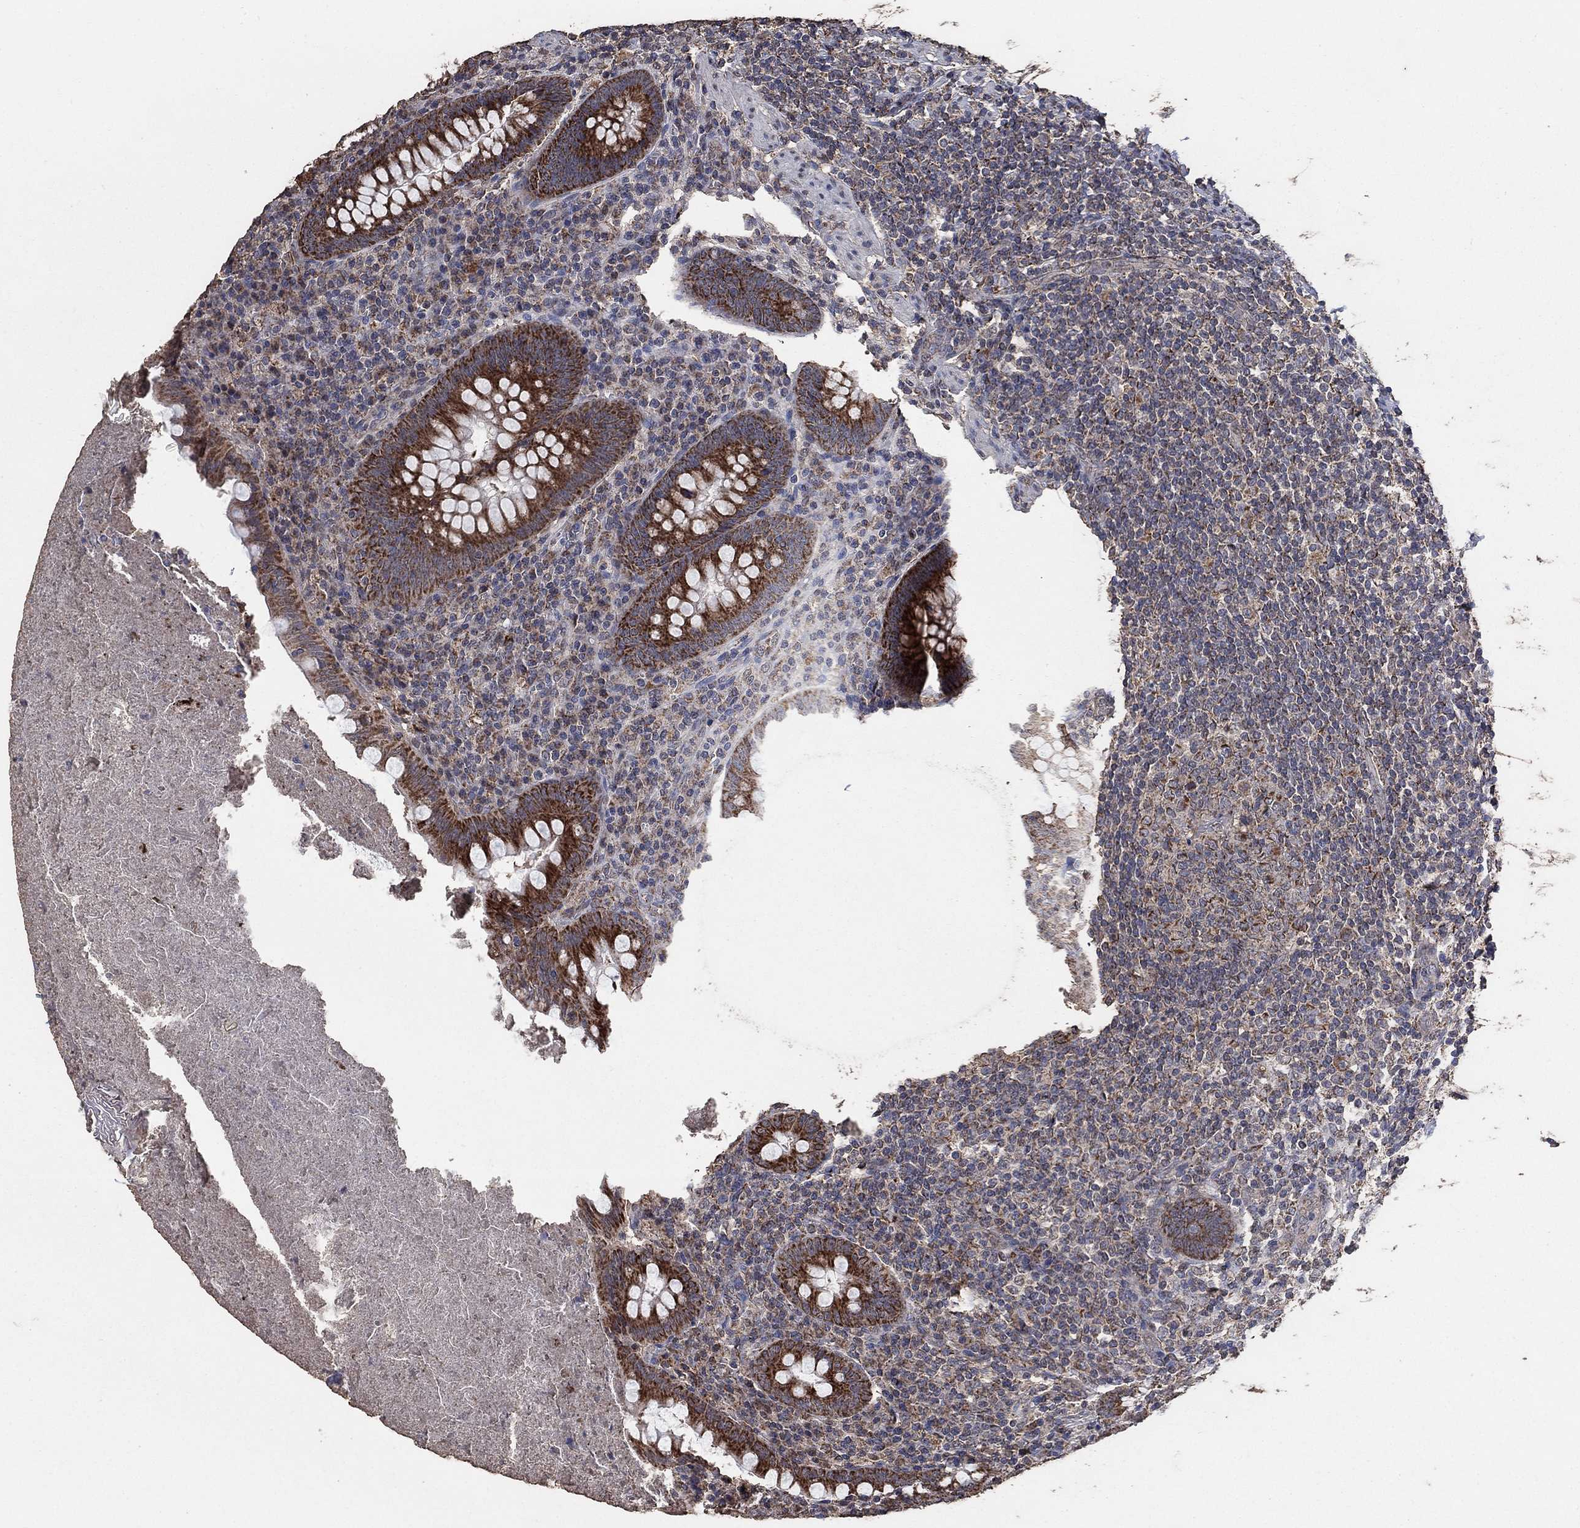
{"staining": {"intensity": "strong", "quantity": ">75%", "location": "cytoplasmic/membranous"}, "tissue": "appendix", "cell_type": "Glandular cells", "image_type": "normal", "snomed": [{"axis": "morphology", "description": "Normal tissue, NOS"}, {"axis": "topography", "description": "Appendix"}], "caption": "IHC histopathology image of benign appendix: appendix stained using IHC shows high levels of strong protein expression localized specifically in the cytoplasmic/membranous of glandular cells, appearing as a cytoplasmic/membranous brown color.", "gene": "MRPS24", "patient": {"sex": "male", "age": 47}}